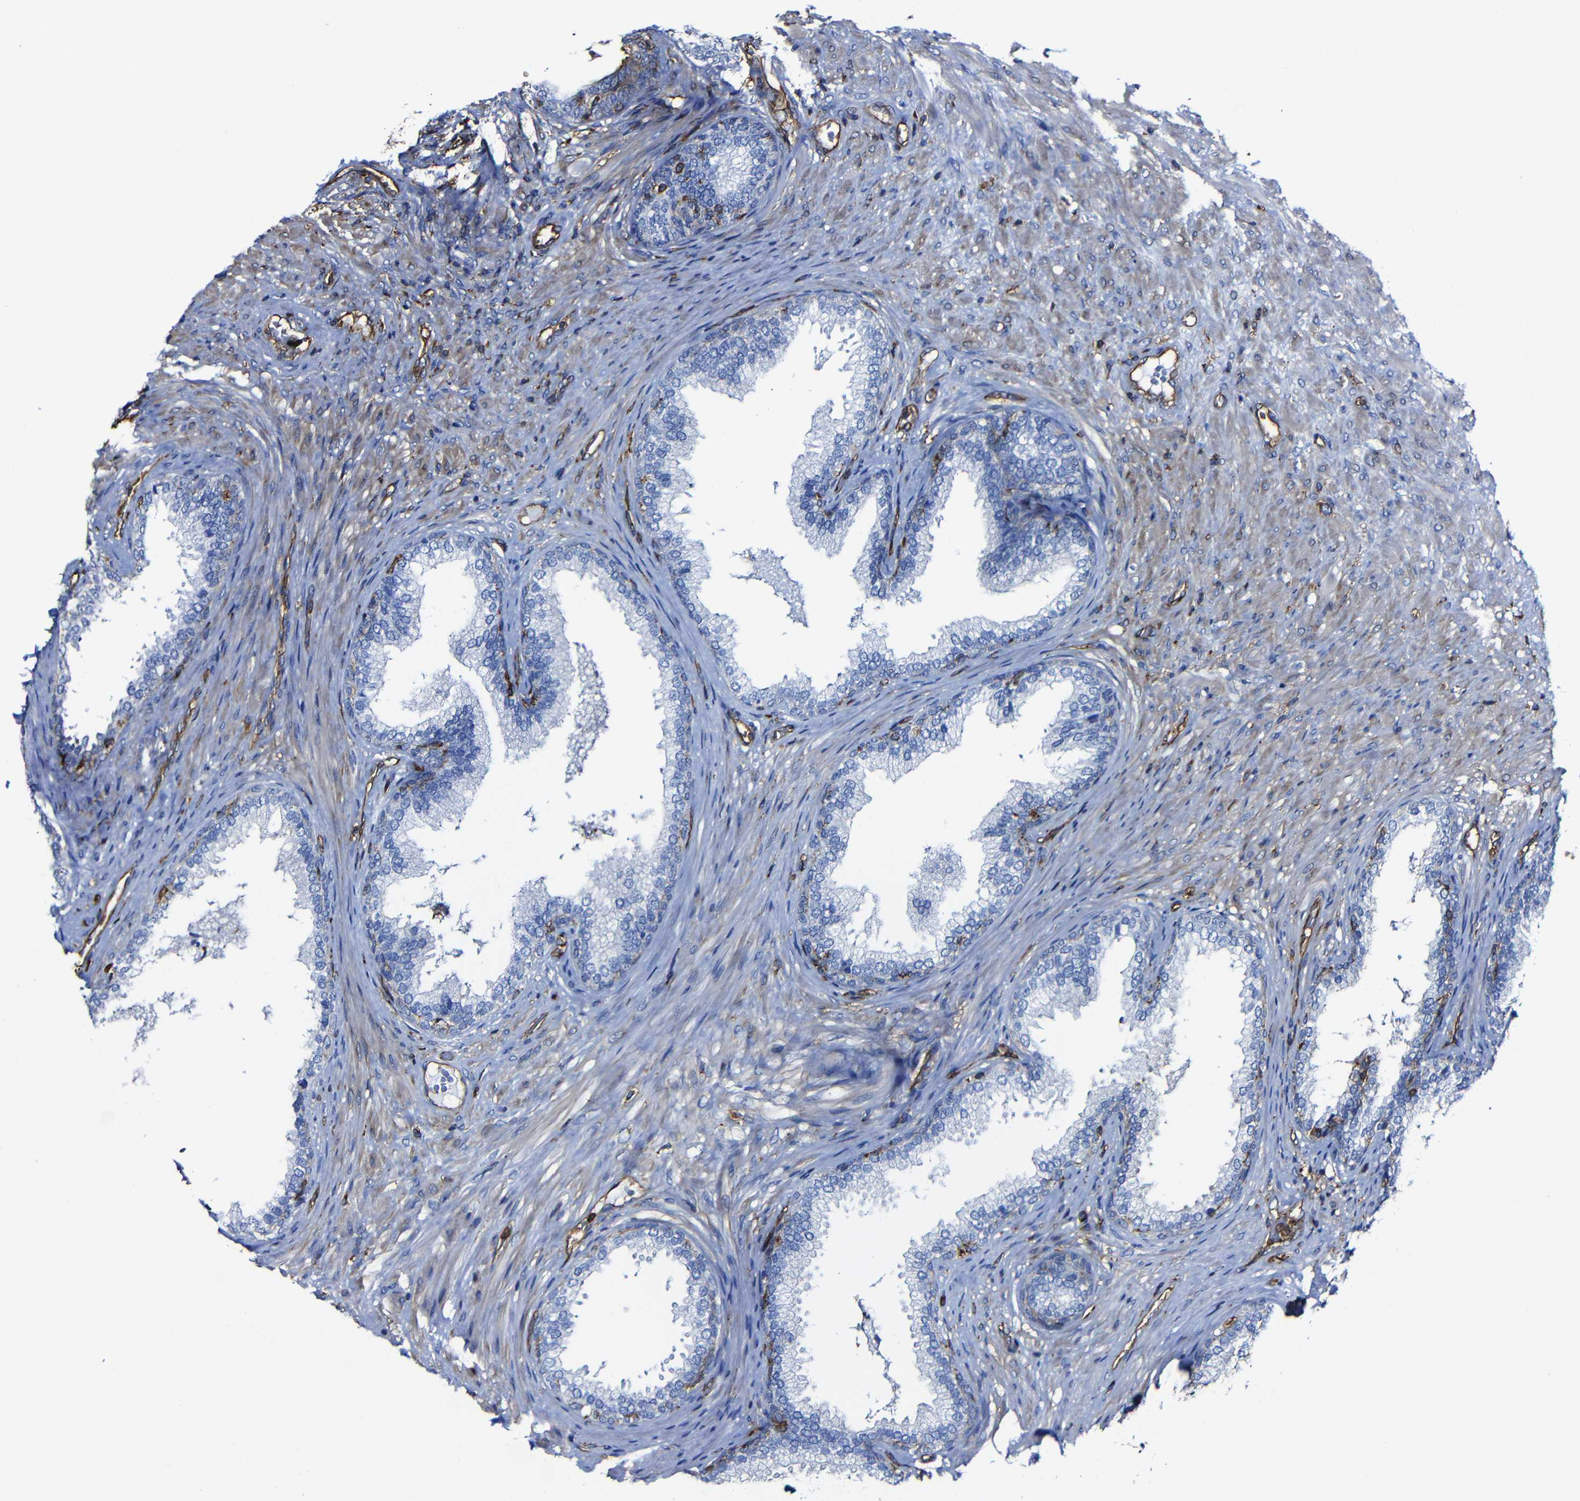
{"staining": {"intensity": "negative", "quantity": "none", "location": "none"}, "tissue": "prostate", "cell_type": "Glandular cells", "image_type": "normal", "snomed": [{"axis": "morphology", "description": "Normal tissue, NOS"}, {"axis": "topography", "description": "Prostate"}], "caption": "Photomicrograph shows no protein staining in glandular cells of normal prostate. Nuclei are stained in blue.", "gene": "MSN", "patient": {"sex": "male", "age": 76}}